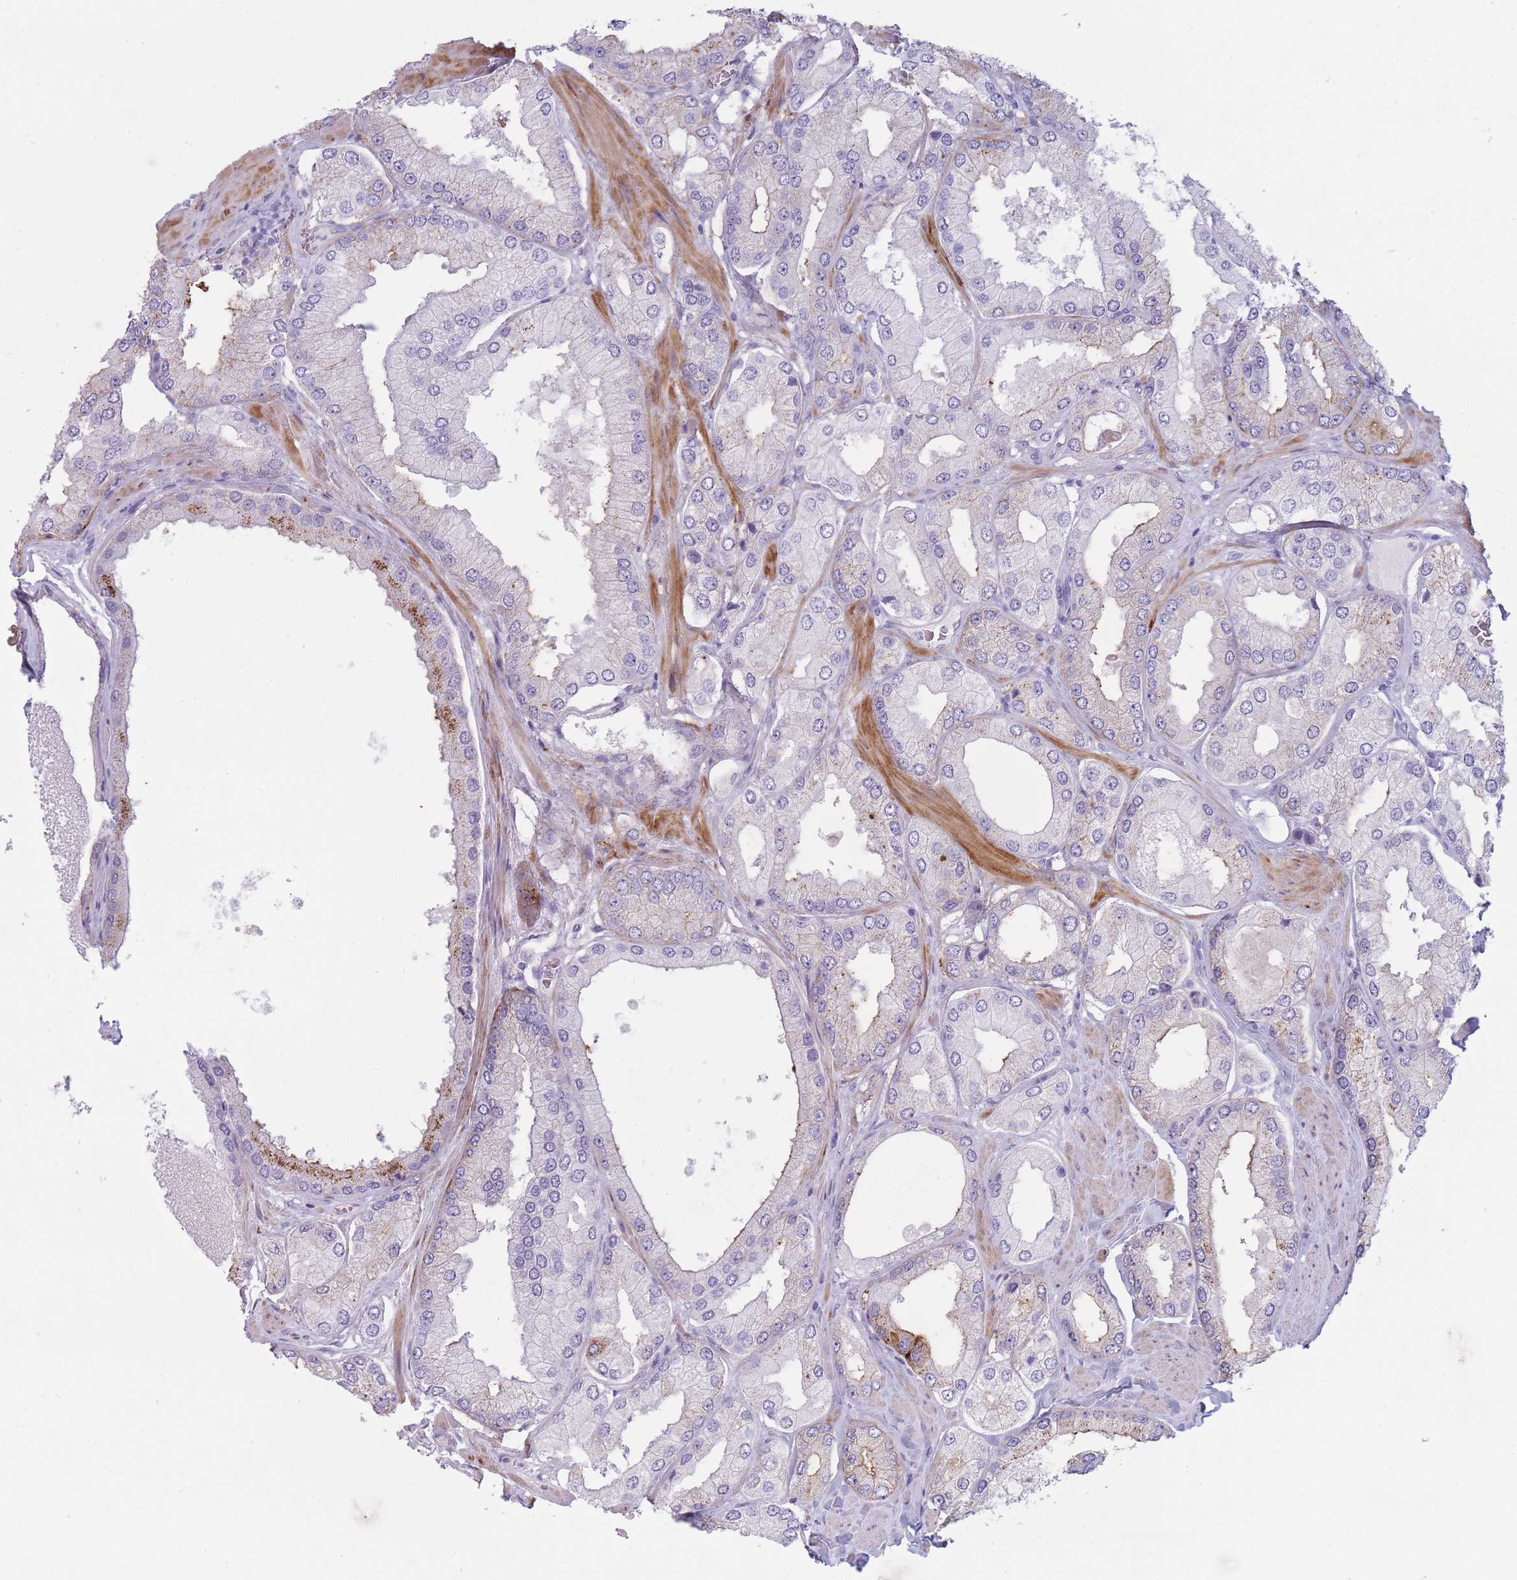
{"staining": {"intensity": "moderate", "quantity": "<25%", "location": "cytoplasmic/membranous"}, "tissue": "prostate cancer", "cell_type": "Tumor cells", "image_type": "cancer", "snomed": [{"axis": "morphology", "description": "Adenocarcinoma, Low grade"}, {"axis": "topography", "description": "Prostate"}], "caption": "Immunohistochemical staining of prostate cancer shows low levels of moderate cytoplasmic/membranous protein expression in about <25% of tumor cells.", "gene": "UTP14A", "patient": {"sex": "male", "age": 42}}